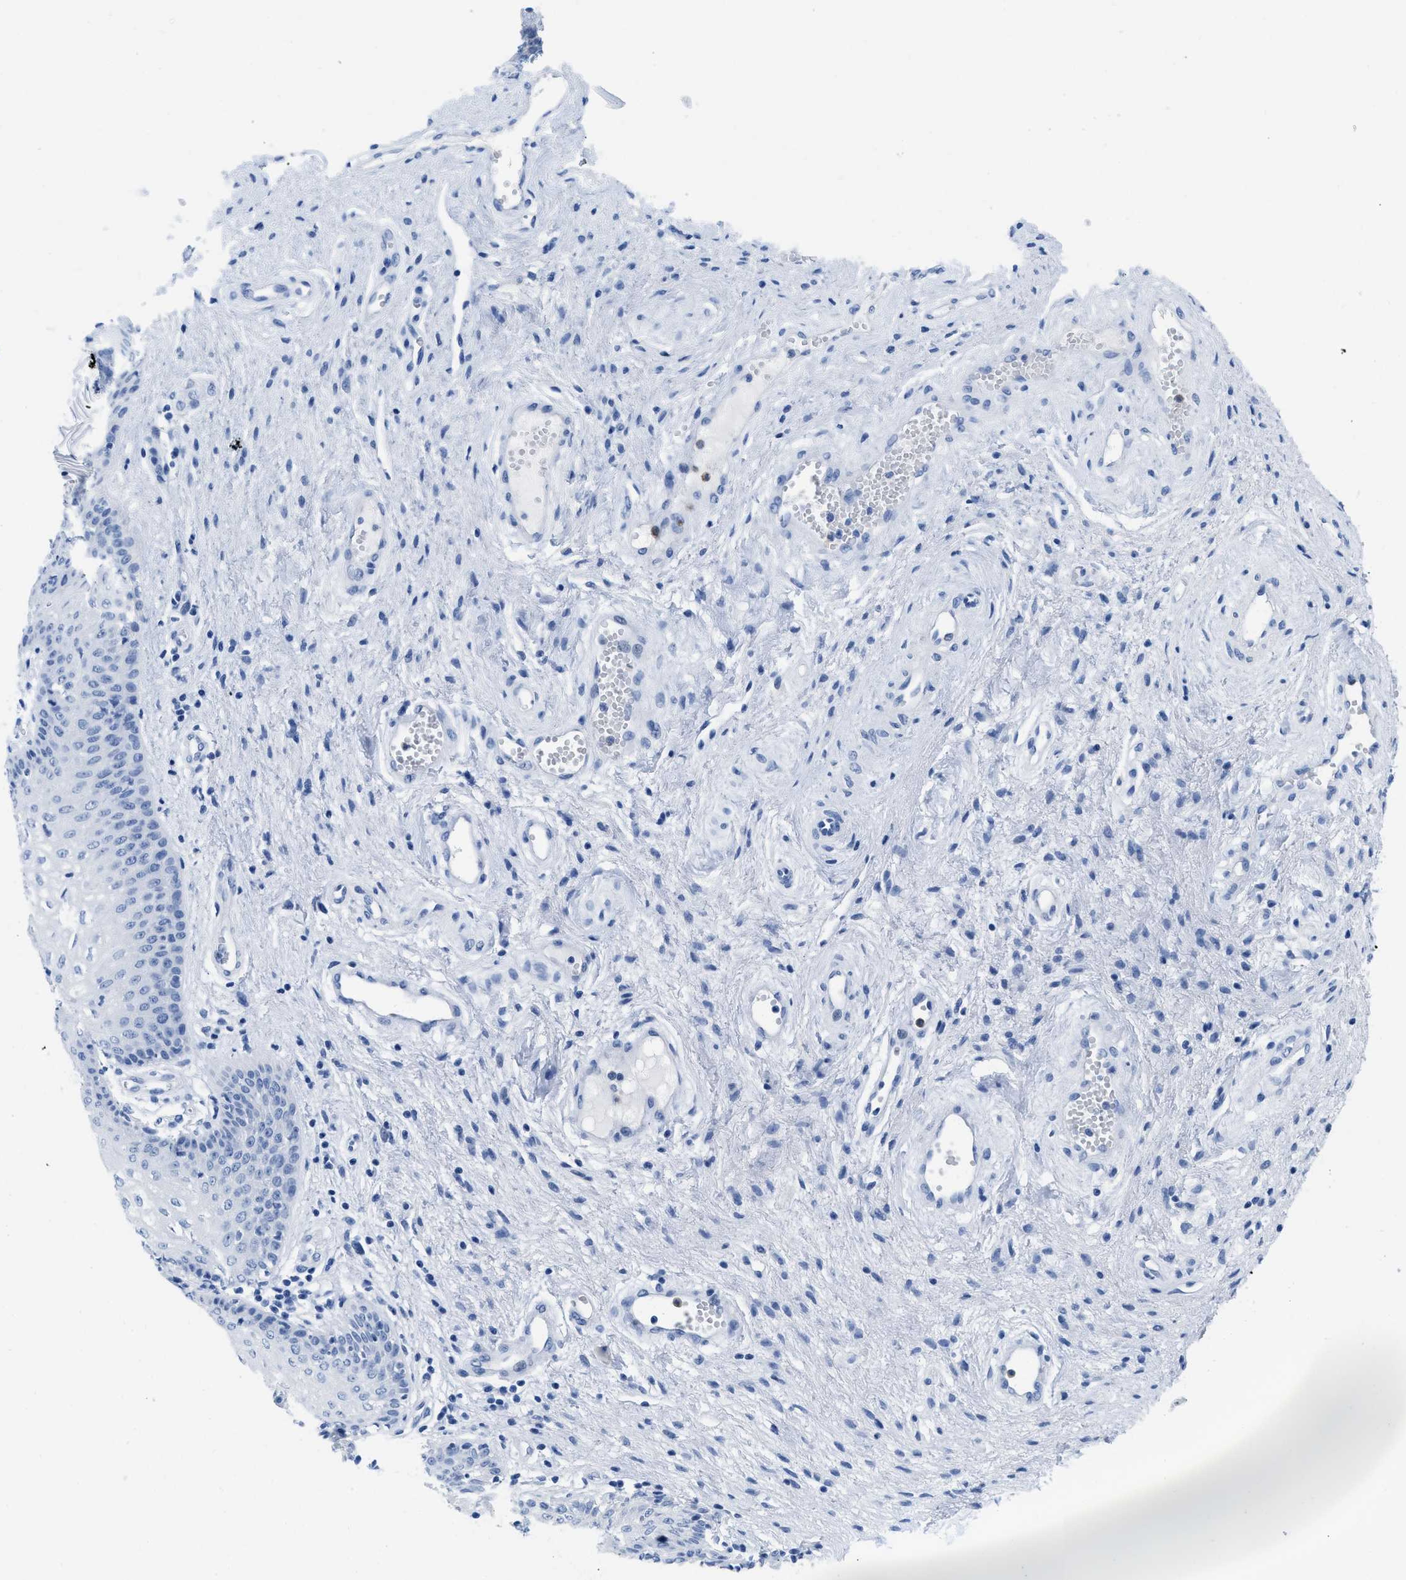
{"staining": {"intensity": "negative", "quantity": "none", "location": "none"}, "tissue": "vagina", "cell_type": "Squamous epithelial cells", "image_type": "normal", "snomed": [{"axis": "morphology", "description": "Normal tissue, NOS"}, {"axis": "topography", "description": "Vagina"}], "caption": "High power microscopy photomicrograph of an immunohistochemistry (IHC) histopathology image of benign vagina, revealing no significant expression in squamous epithelial cells.", "gene": "CR1", "patient": {"sex": "female", "age": 34}}